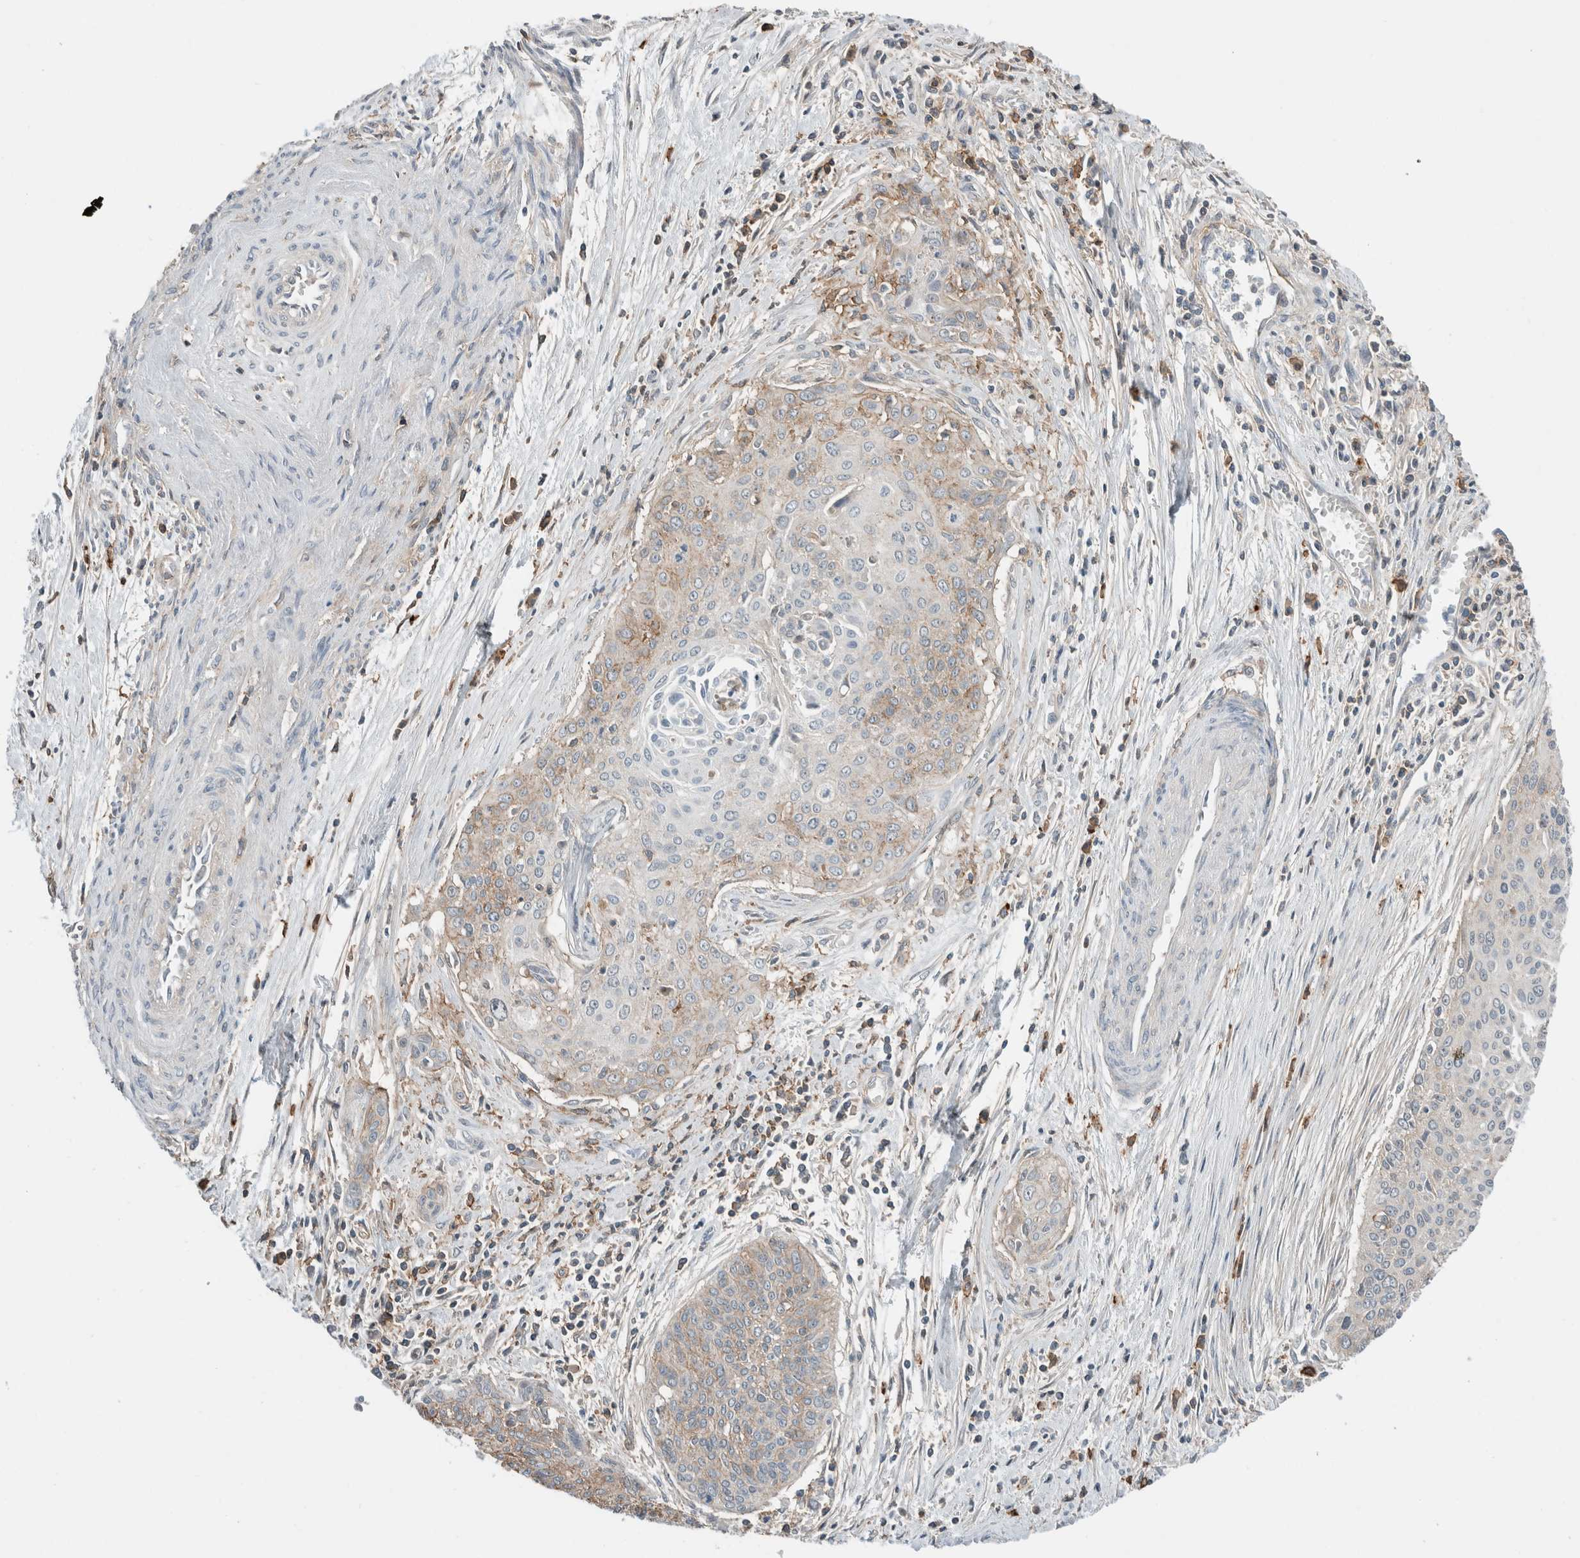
{"staining": {"intensity": "weak", "quantity": "<25%", "location": "cytoplasmic/membranous"}, "tissue": "cervical cancer", "cell_type": "Tumor cells", "image_type": "cancer", "snomed": [{"axis": "morphology", "description": "Squamous cell carcinoma, NOS"}, {"axis": "topography", "description": "Cervix"}], "caption": "Protein analysis of cervical cancer (squamous cell carcinoma) exhibits no significant staining in tumor cells.", "gene": "ERCC6L2", "patient": {"sex": "female", "age": 55}}